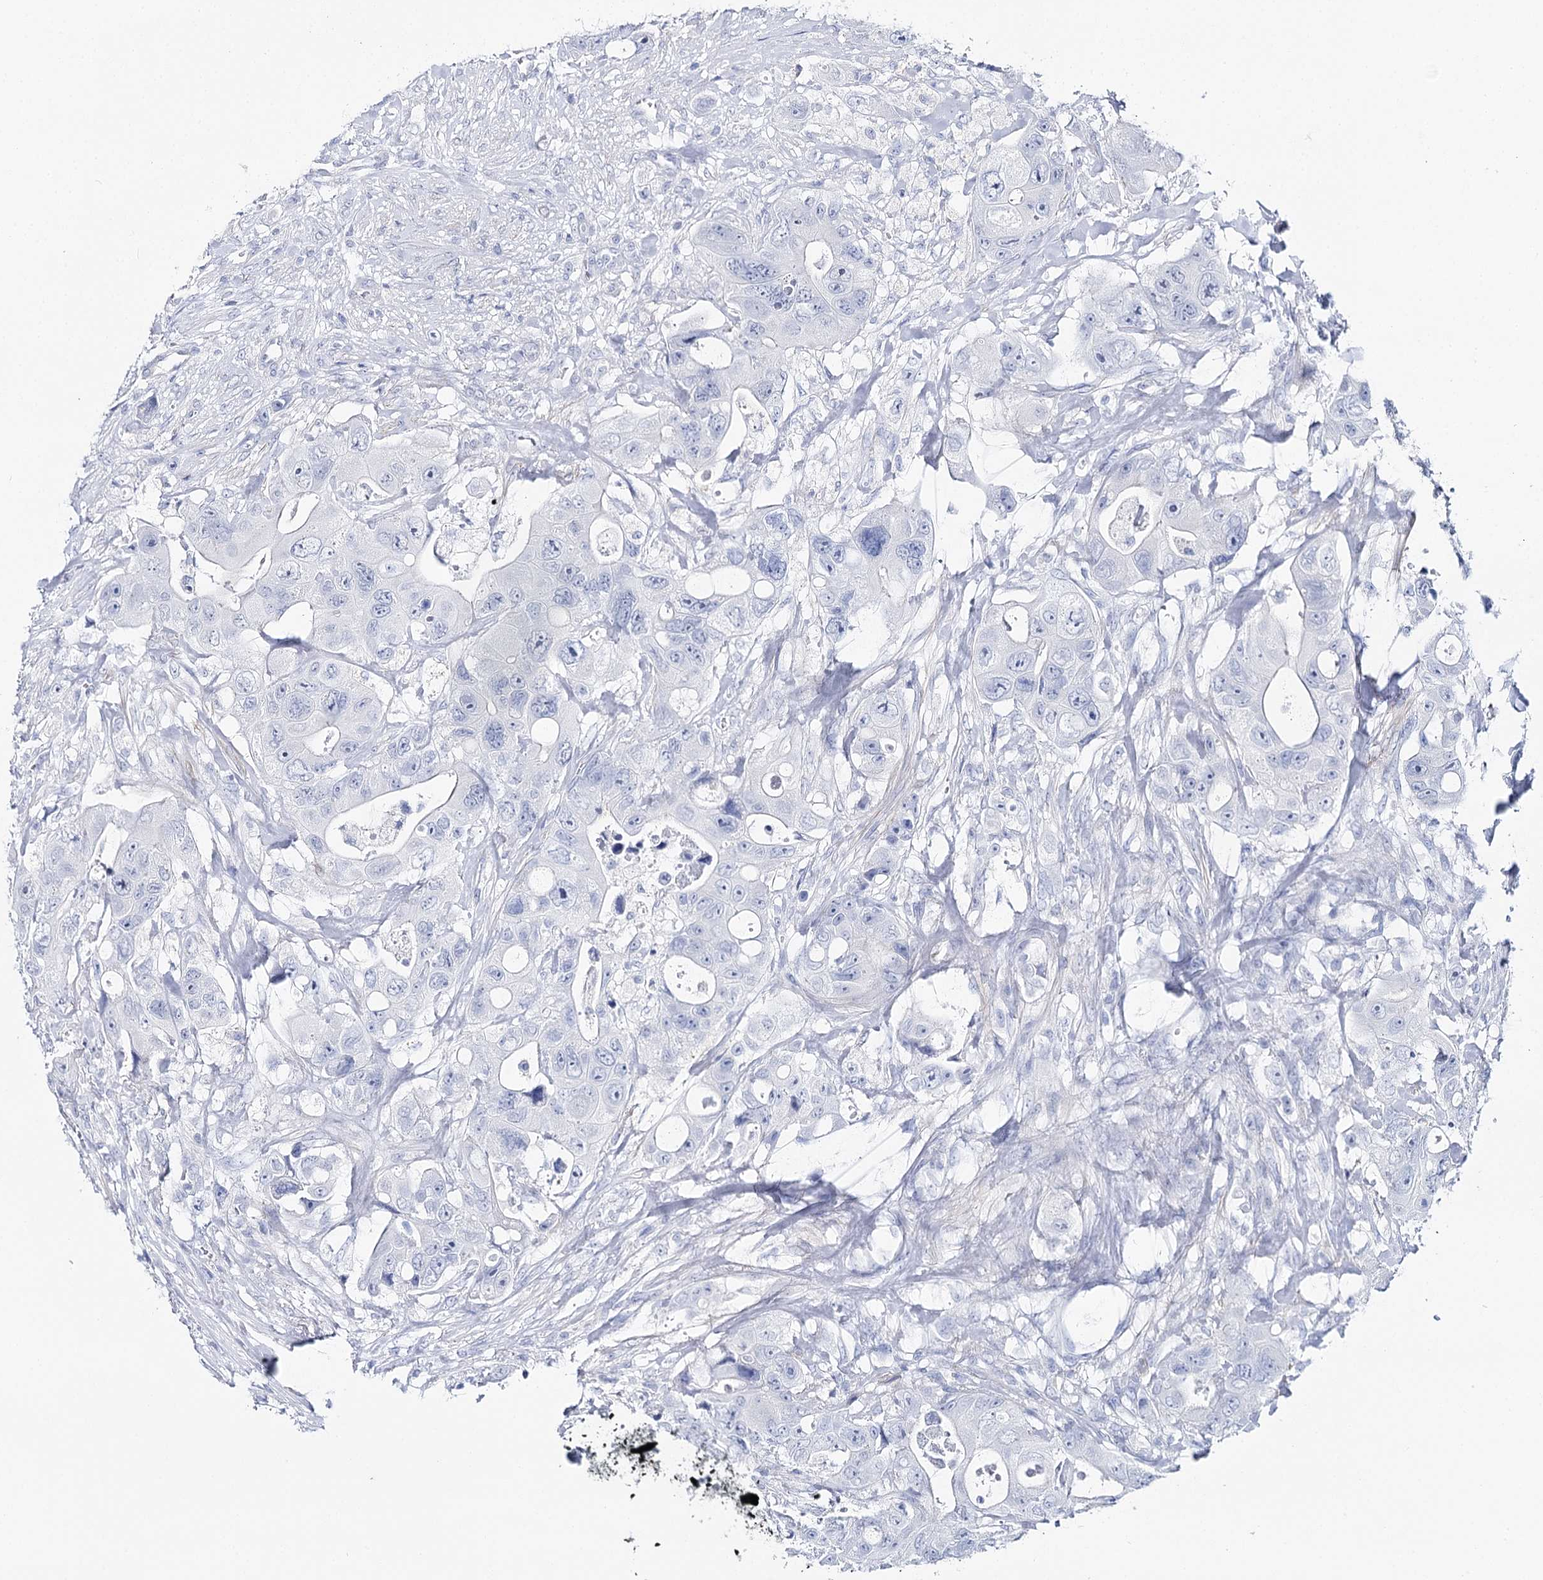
{"staining": {"intensity": "negative", "quantity": "none", "location": "none"}, "tissue": "colorectal cancer", "cell_type": "Tumor cells", "image_type": "cancer", "snomed": [{"axis": "morphology", "description": "Adenocarcinoma, NOS"}, {"axis": "topography", "description": "Colon"}], "caption": "High magnification brightfield microscopy of adenocarcinoma (colorectal) stained with DAB (3,3'-diaminobenzidine) (brown) and counterstained with hematoxylin (blue): tumor cells show no significant positivity.", "gene": "AGXT2", "patient": {"sex": "female", "age": 46}}